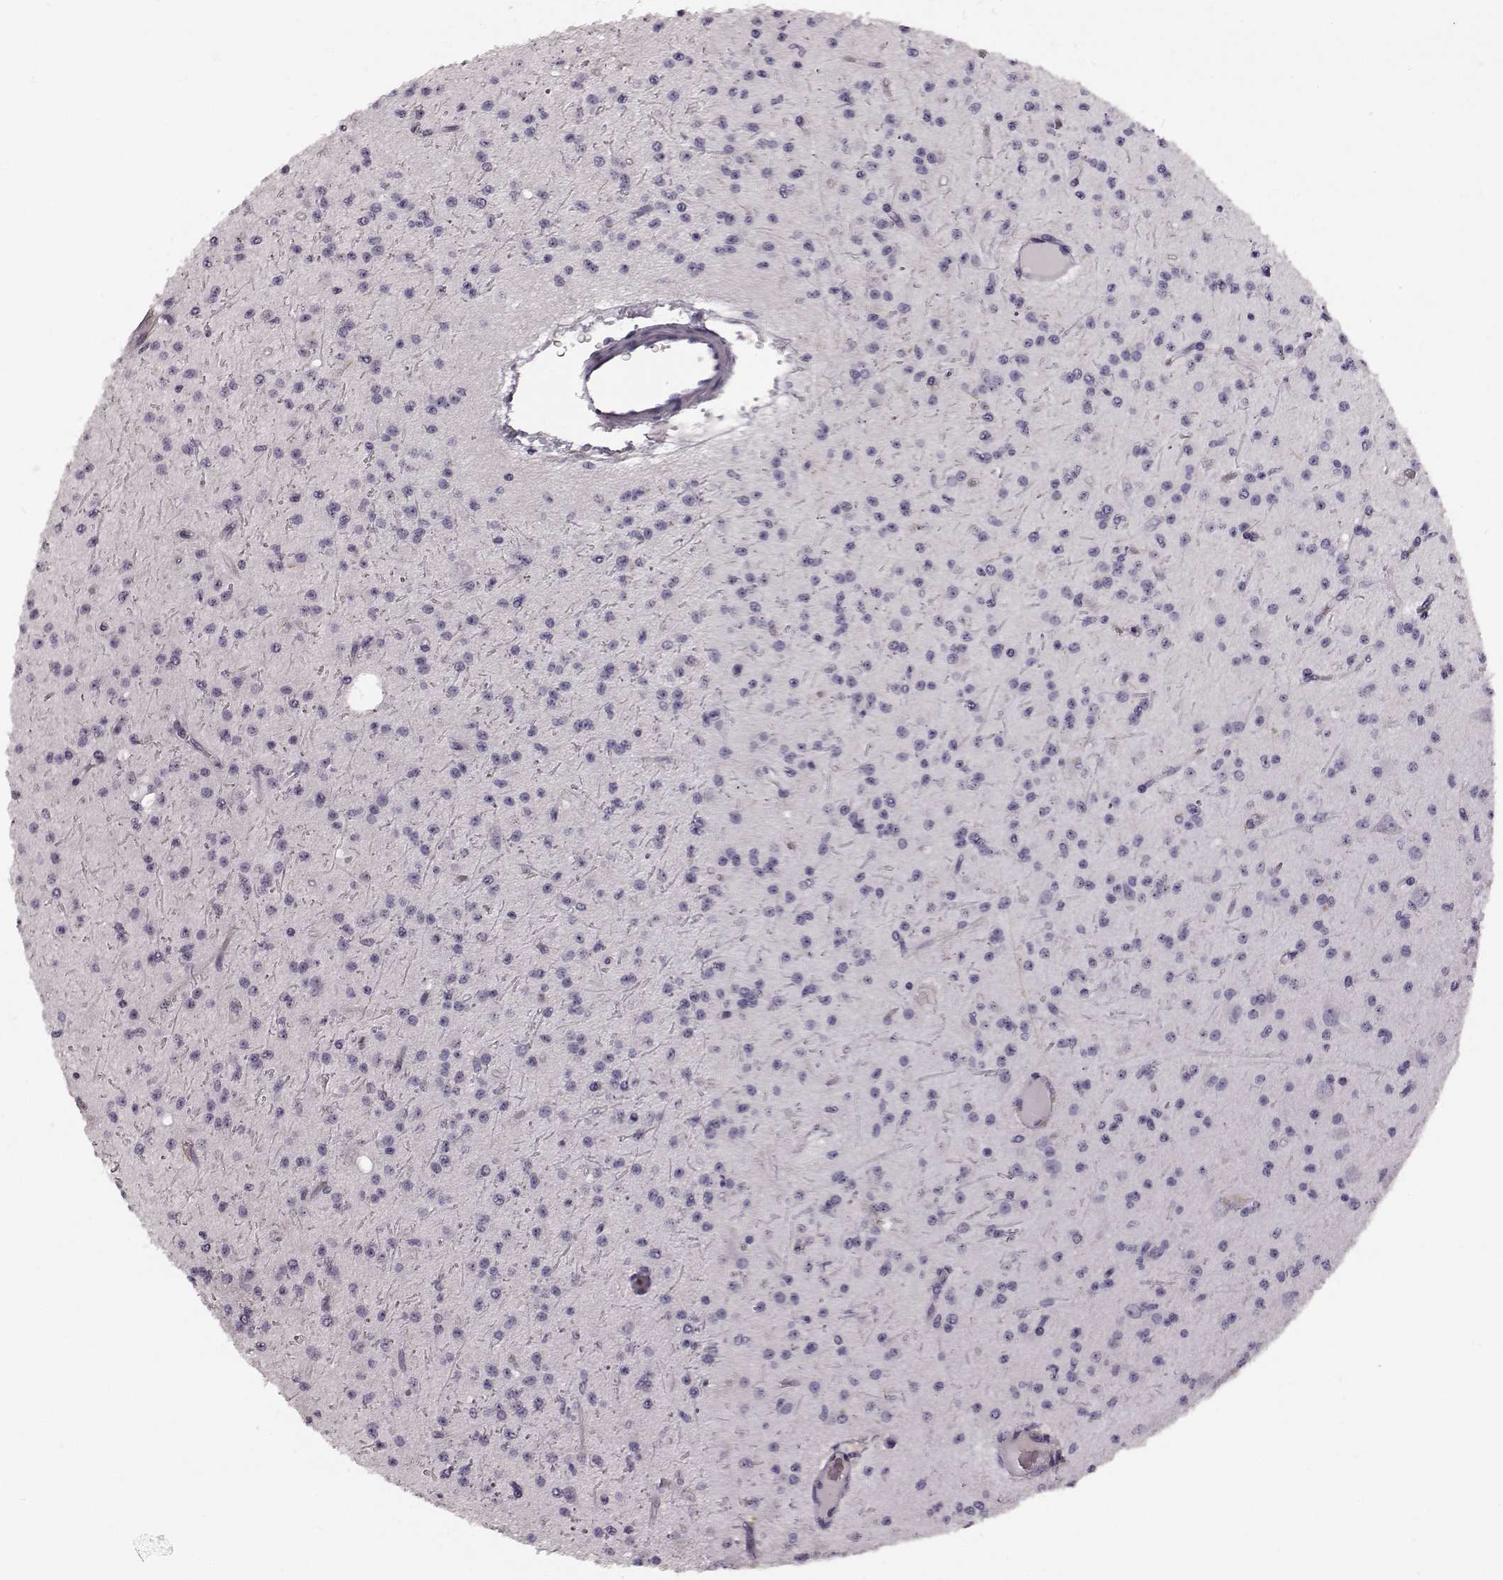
{"staining": {"intensity": "negative", "quantity": "none", "location": "none"}, "tissue": "glioma", "cell_type": "Tumor cells", "image_type": "cancer", "snomed": [{"axis": "morphology", "description": "Glioma, malignant, Low grade"}, {"axis": "topography", "description": "Brain"}], "caption": "The immunohistochemistry histopathology image has no significant expression in tumor cells of glioma tissue.", "gene": "ZNF433", "patient": {"sex": "male", "age": 27}}